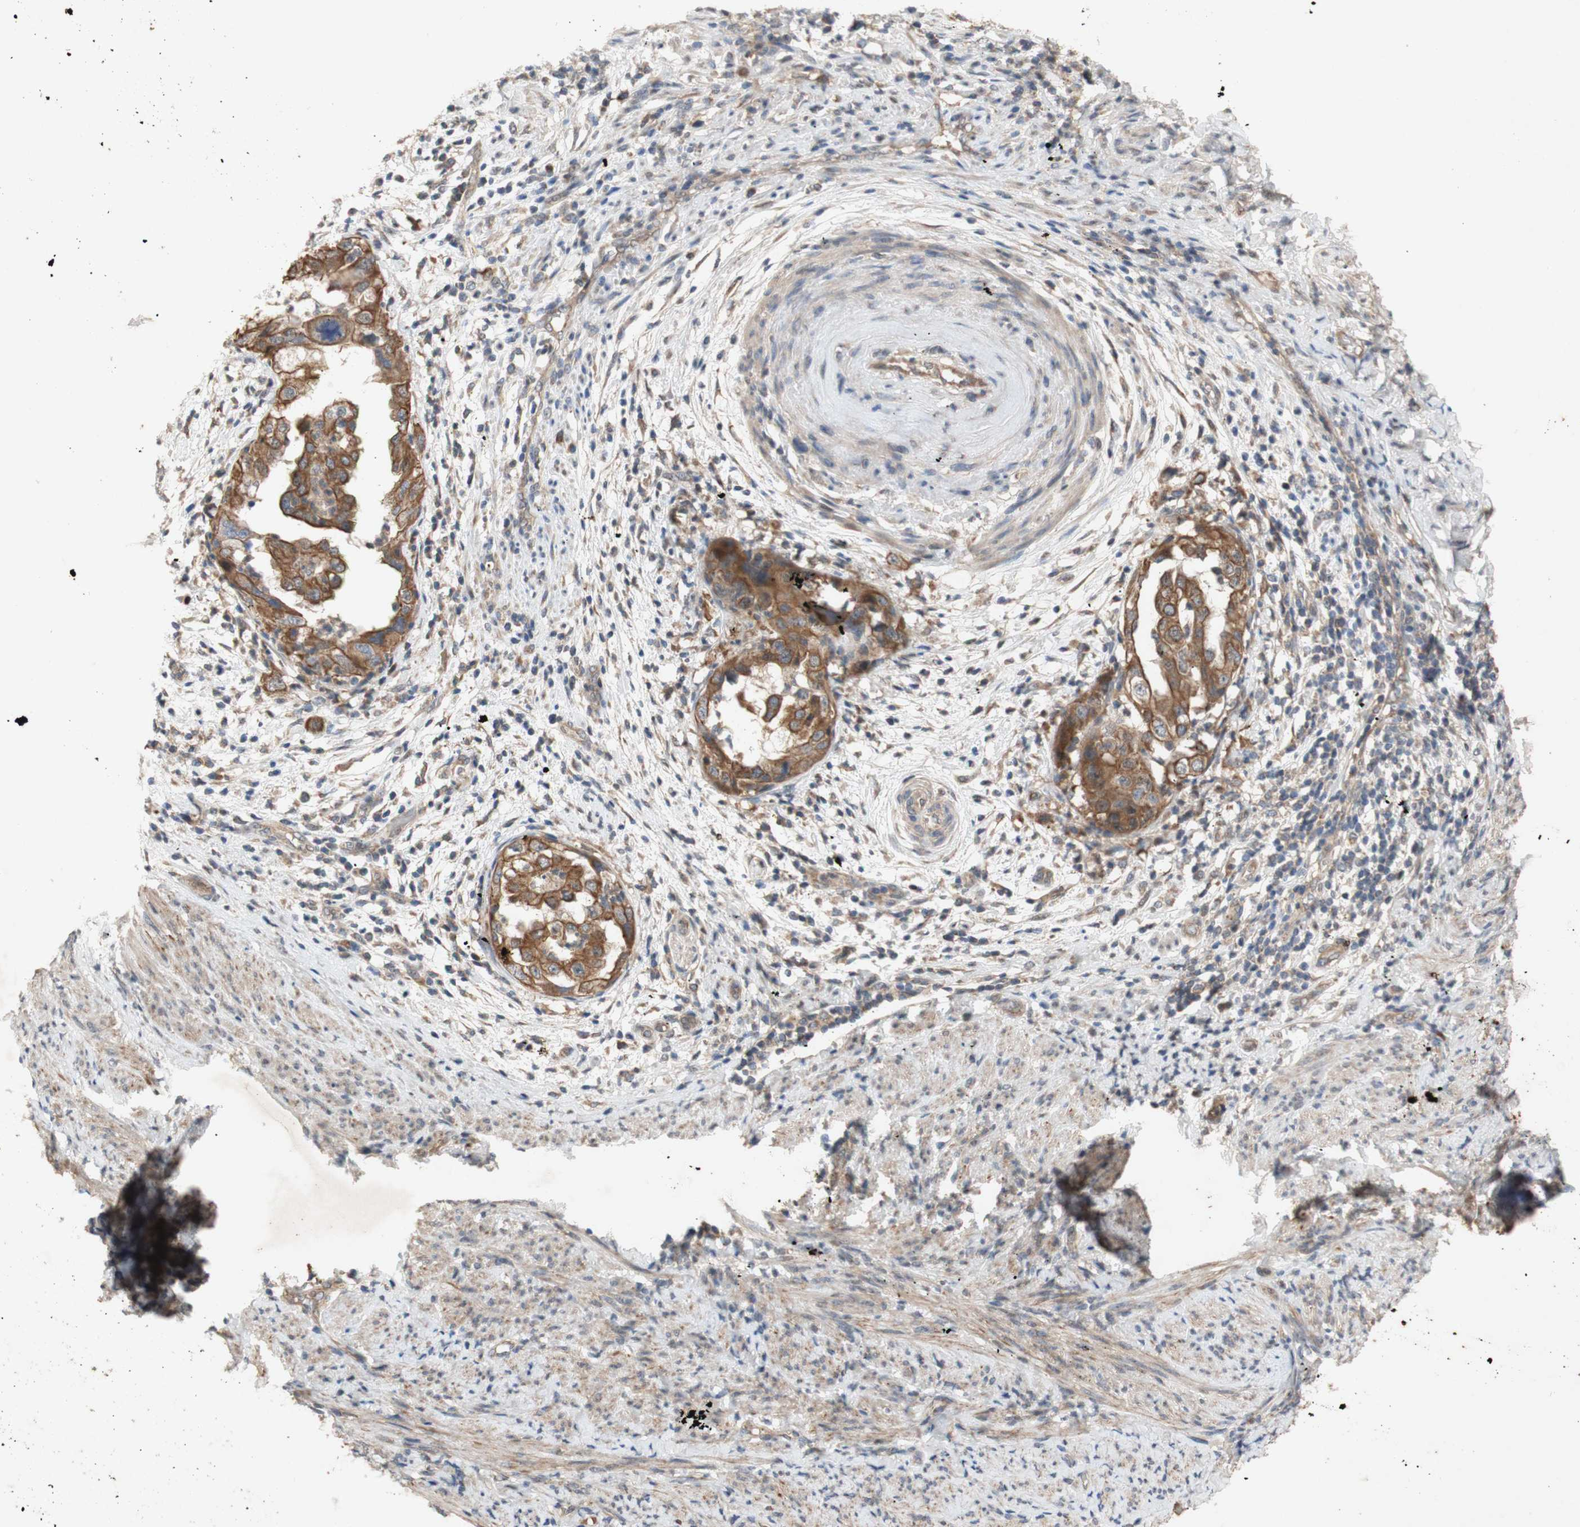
{"staining": {"intensity": "moderate", "quantity": ">75%", "location": "cytoplasmic/membranous"}, "tissue": "endometrial cancer", "cell_type": "Tumor cells", "image_type": "cancer", "snomed": [{"axis": "morphology", "description": "Adenocarcinoma, NOS"}, {"axis": "topography", "description": "Endometrium"}], "caption": "Immunohistochemistry (IHC) photomicrograph of neoplastic tissue: endometrial cancer (adenocarcinoma) stained using immunohistochemistry reveals medium levels of moderate protein expression localized specifically in the cytoplasmic/membranous of tumor cells, appearing as a cytoplasmic/membranous brown color.", "gene": "PKN1", "patient": {"sex": "female", "age": 85}}